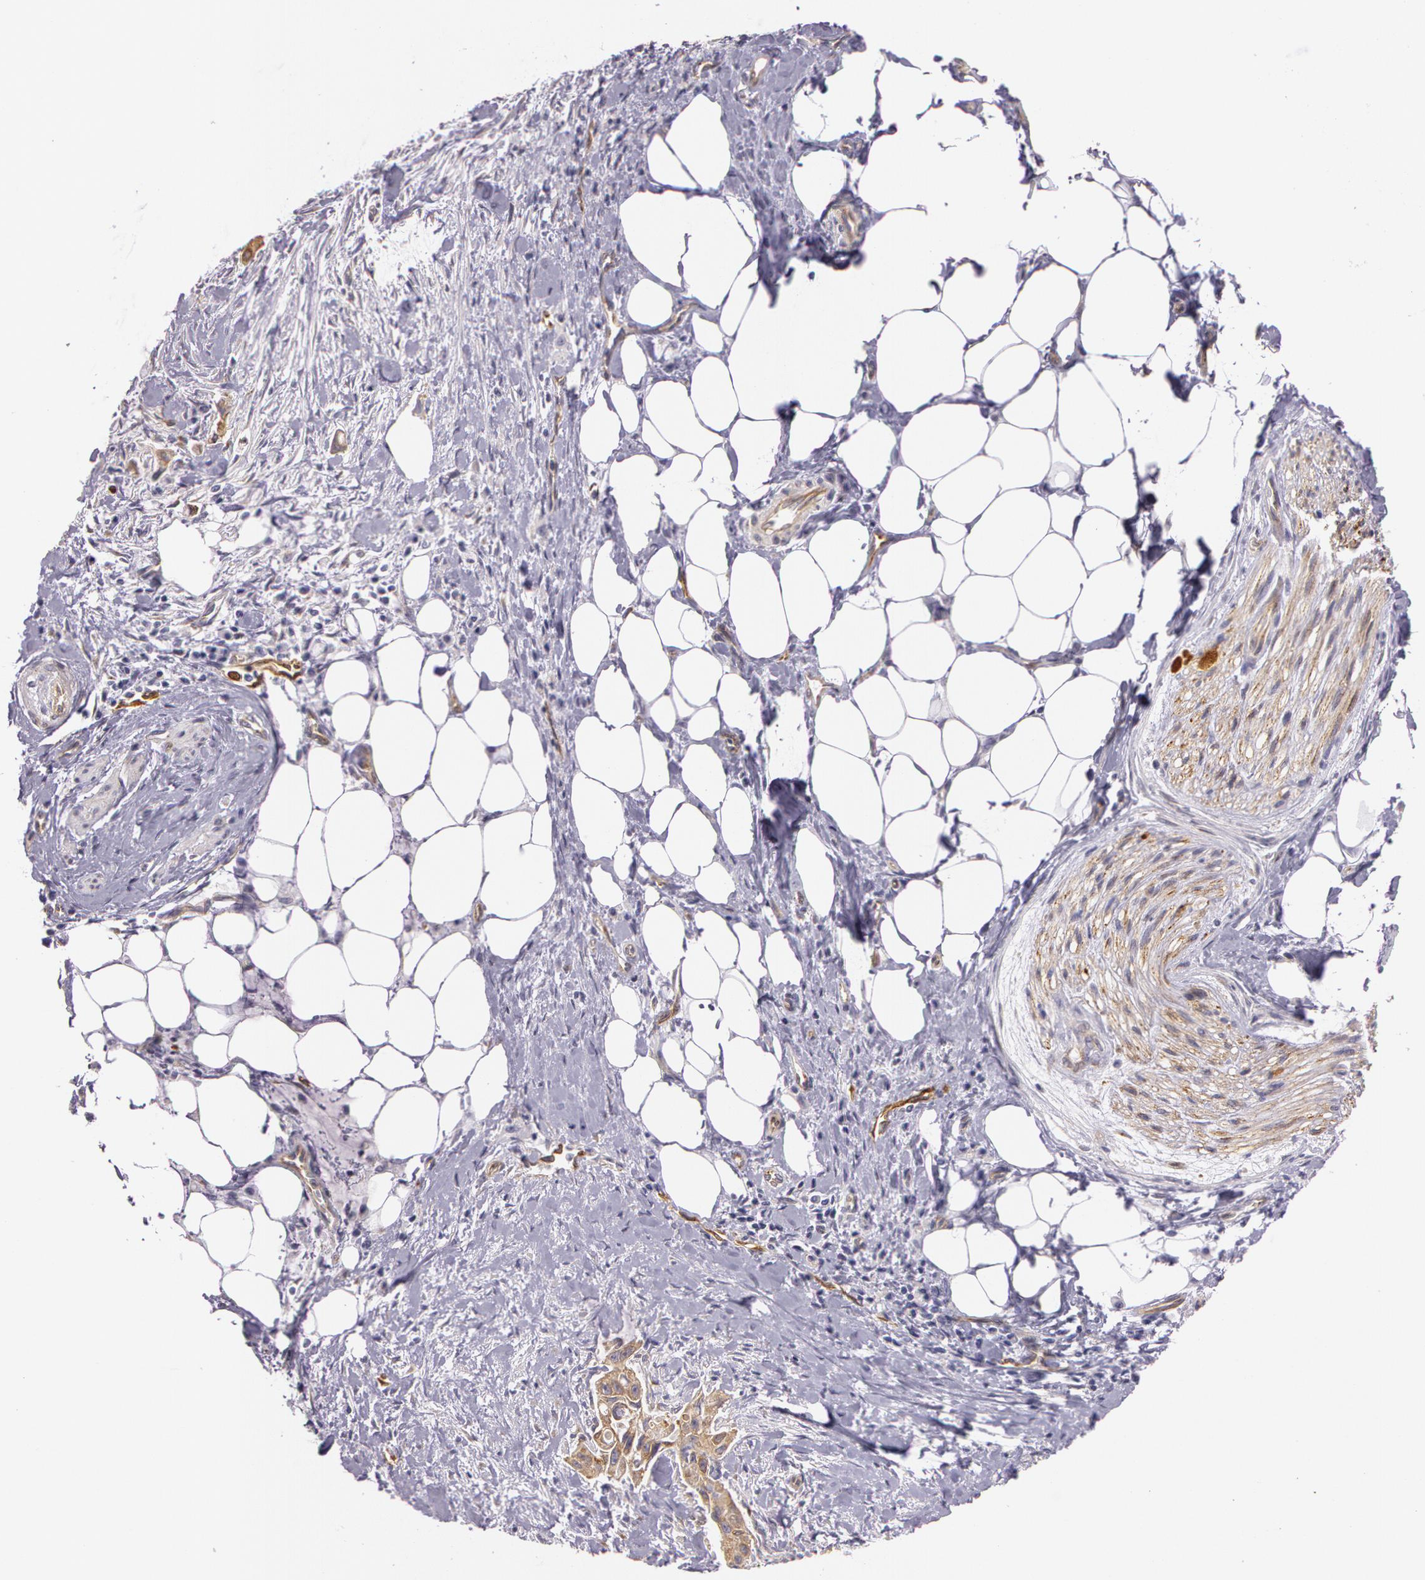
{"staining": {"intensity": "moderate", "quantity": "25%-75%", "location": "cytoplasmic/membranous"}, "tissue": "pancreatic cancer", "cell_type": "Tumor cells", "image_type": "cancer", "snomed": [{"axis": "morphology", "description": "Adenocarcinoma, NOS"}, {"axis": "topography", "description": "Pancreas"}], "caption": "Moderate cytoplasmic/membranous staining for a protein is present in about 25%-75% of tumor cells of adenocarcinoma (pancreatic) using immunohistochemistry.", "gene": "APP", "patient": {"sex": "male", "age": 59}}